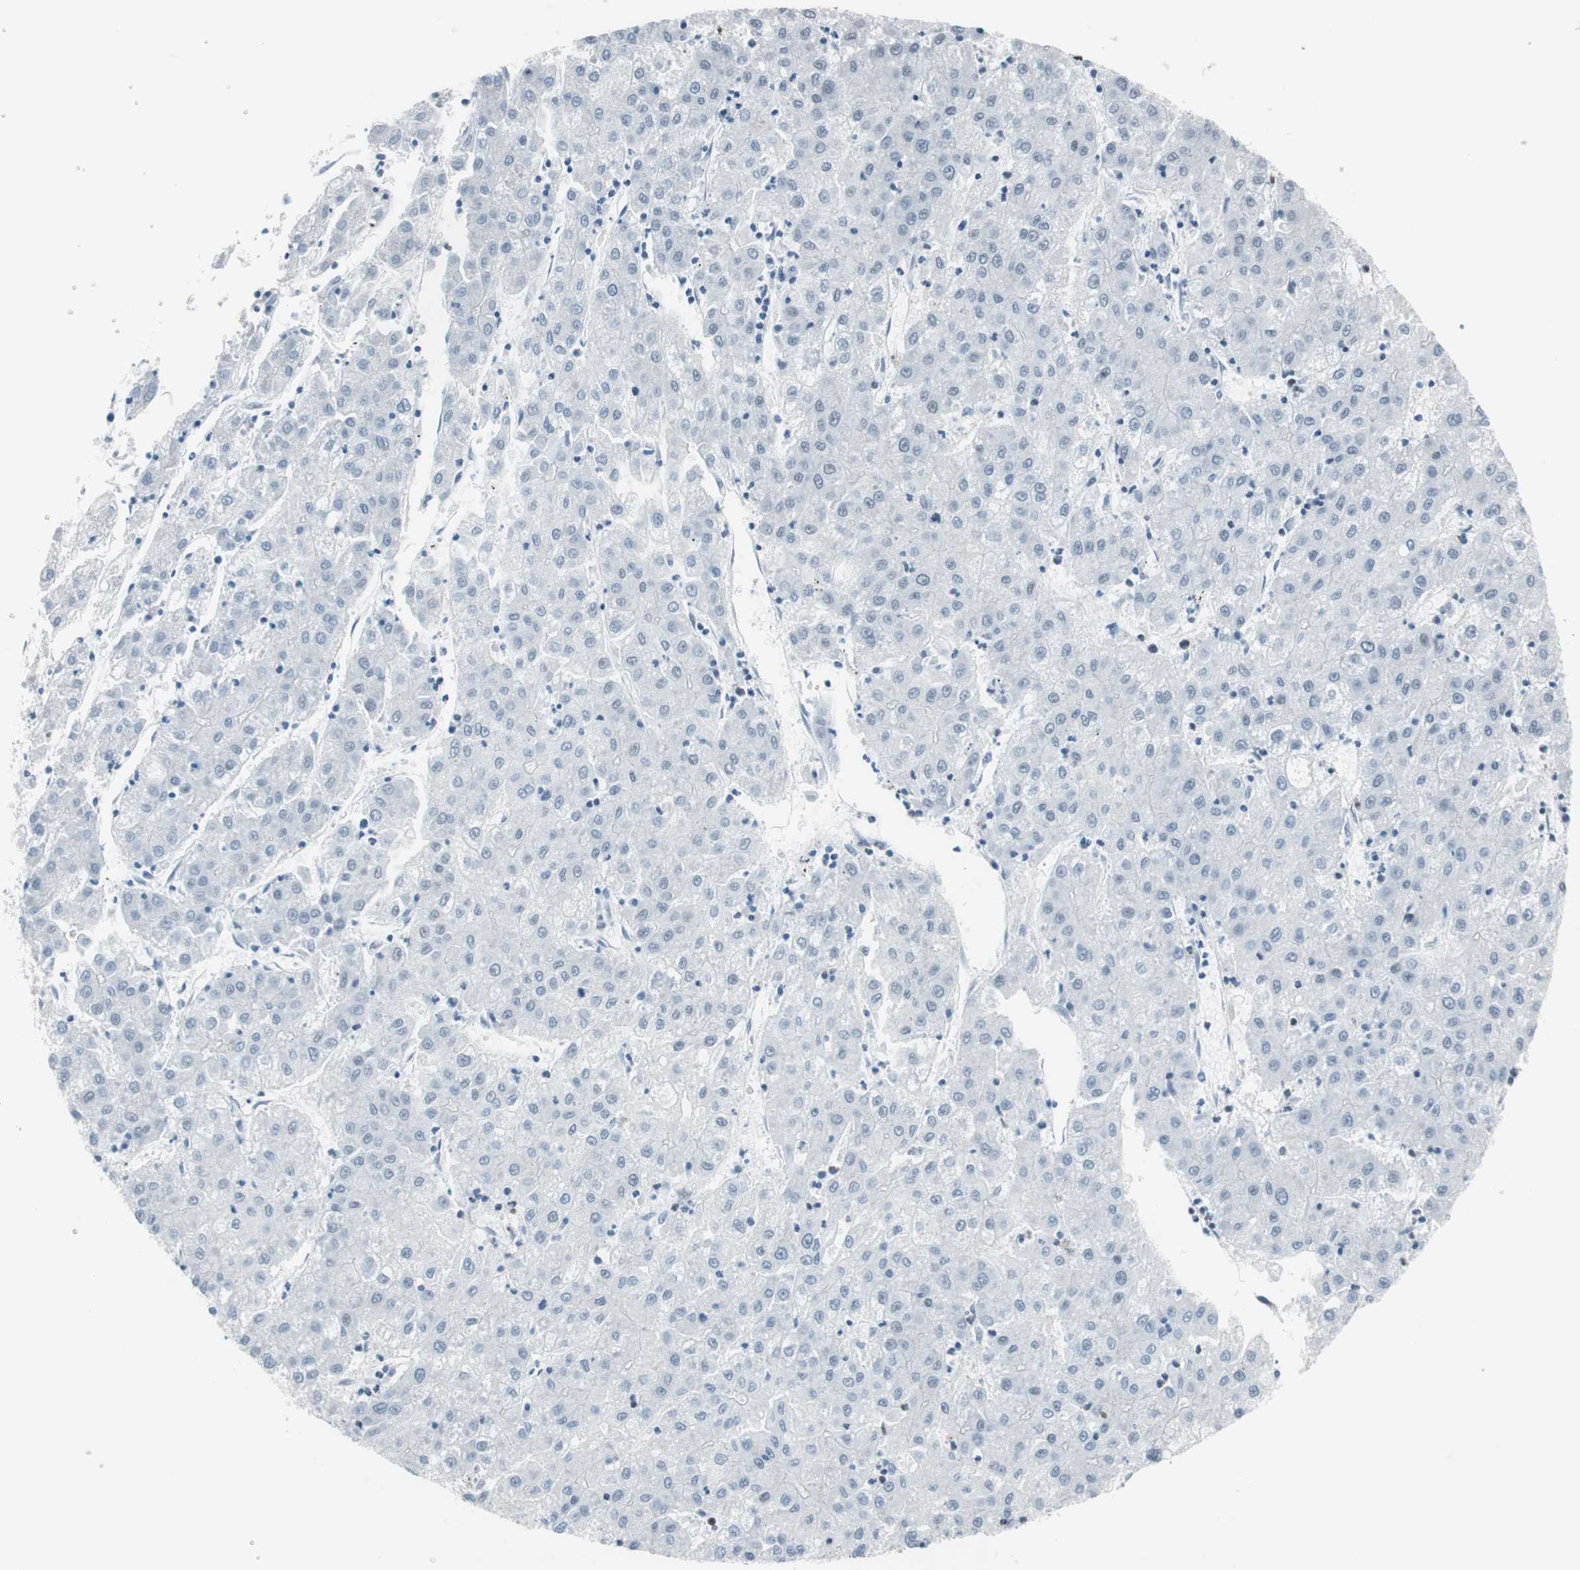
{"staining": {"intensity": "negative", "quantity": "none", "location": "none"}, "tissue": "liver cancer", "cell_type": "Tumor cells", "image_type": "cancer", "snomed": [{"axis": "morphology", "description": "Carcinoma, Hepatocellular, NOS"}, {"axis": "topography", "description": "Liver"}], "caption": "IHC of hepatocellular carcinoma (liver) shows no positivity in tumor cells.", "gene": "ARID1A", "patient": {"sex": "male", "age": 72}}